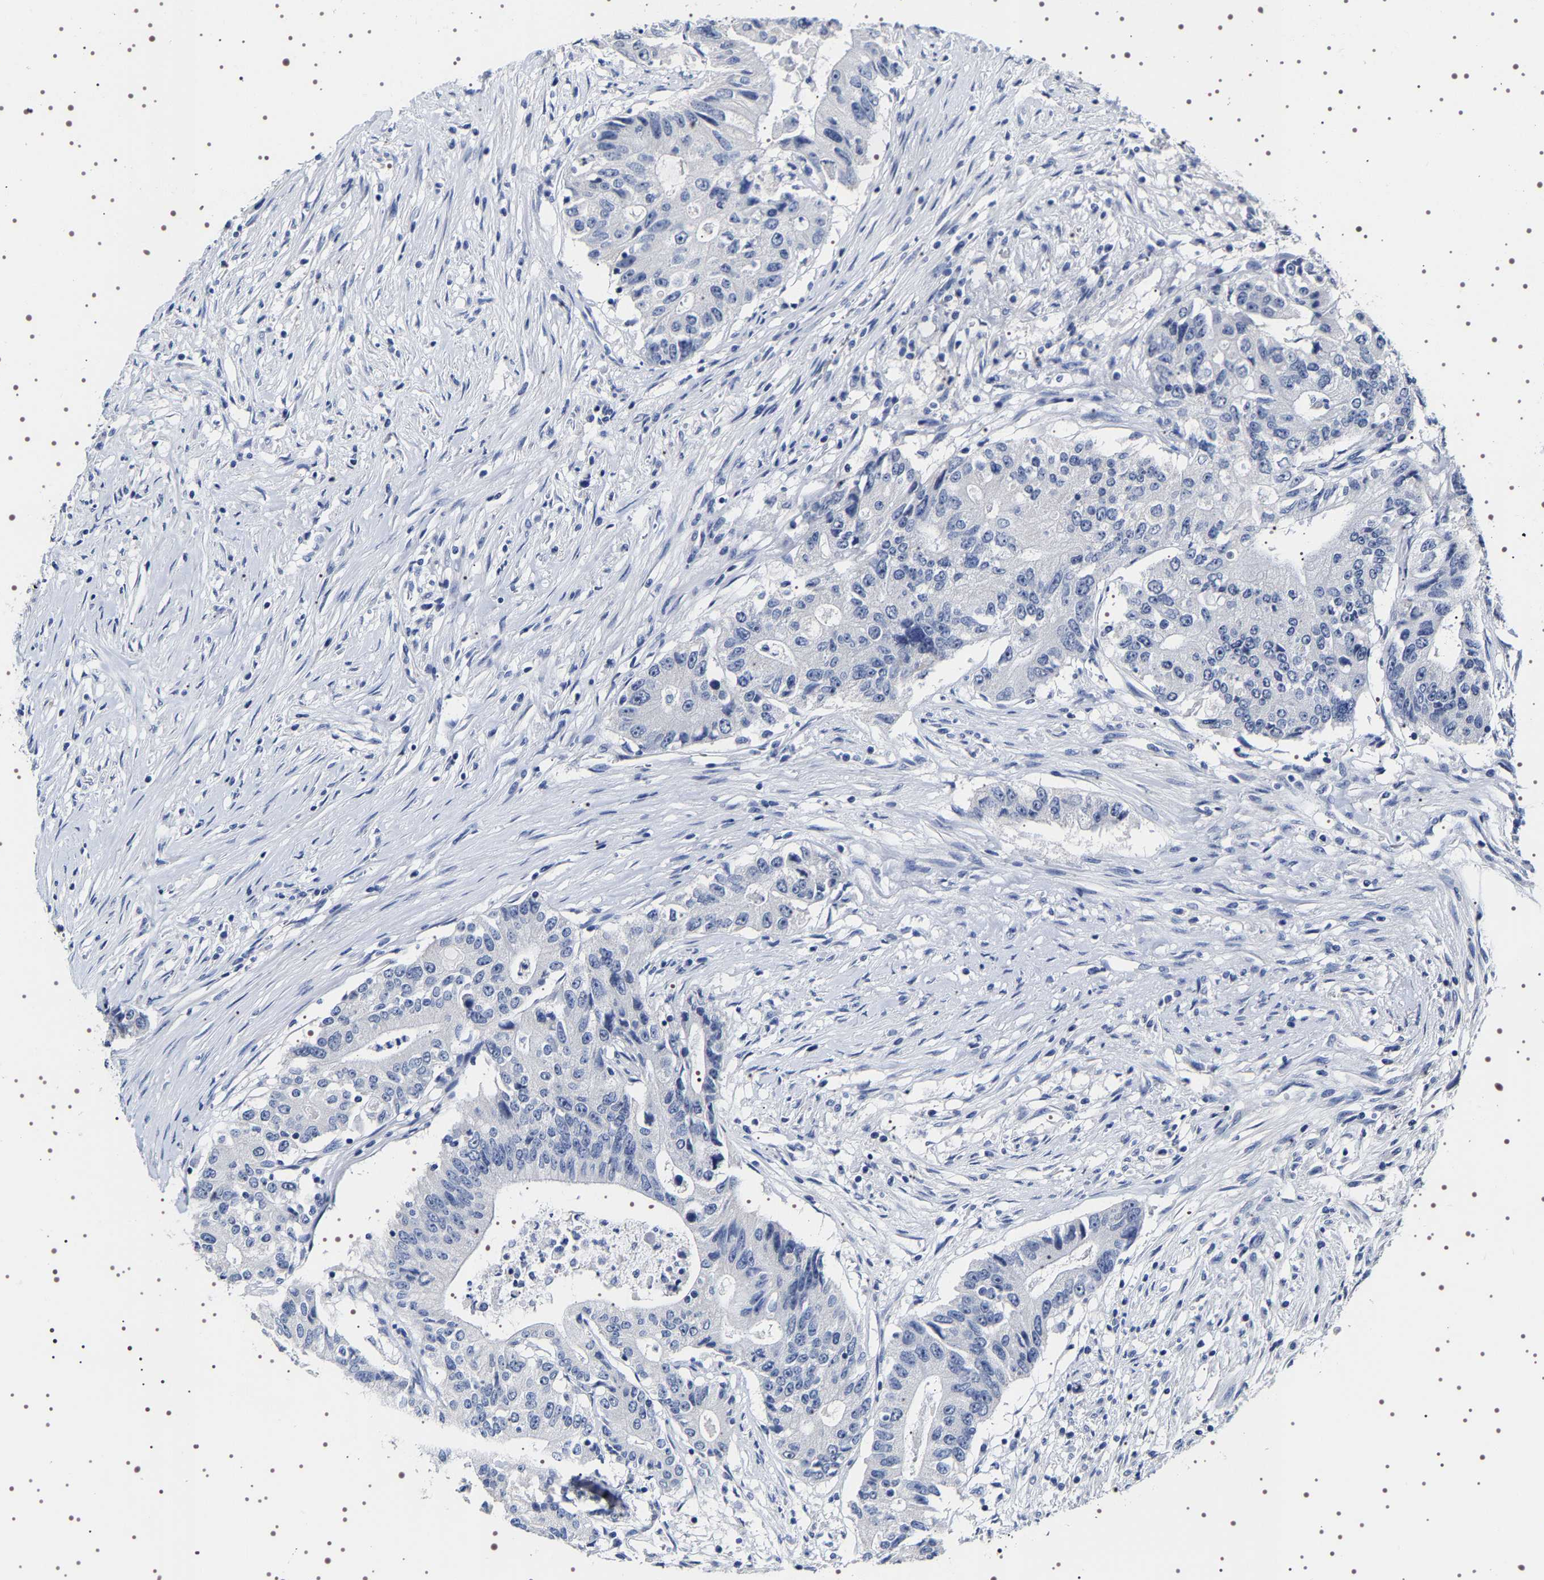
{"staining": {"intensity": "negative", "quantity": "none", "location": "none"}, "tissue": "colorectal cancer", "cell_type": "Tumor cells", "image_type": "cancer", "snomed": [{"axis": "morphology", "description": "Adenocarcinoma, NOS"}, {"axis": "topography", "description": "Colon"}], "caption": "This photomicrograph is of colorectal cancer stained with IHC to label a protein in brown with the nuclei are counter-stained blue. There is no positivity in tumor cells.", "gene": "UBQLN3", "patient": {"sex": "female", "age": 77}}